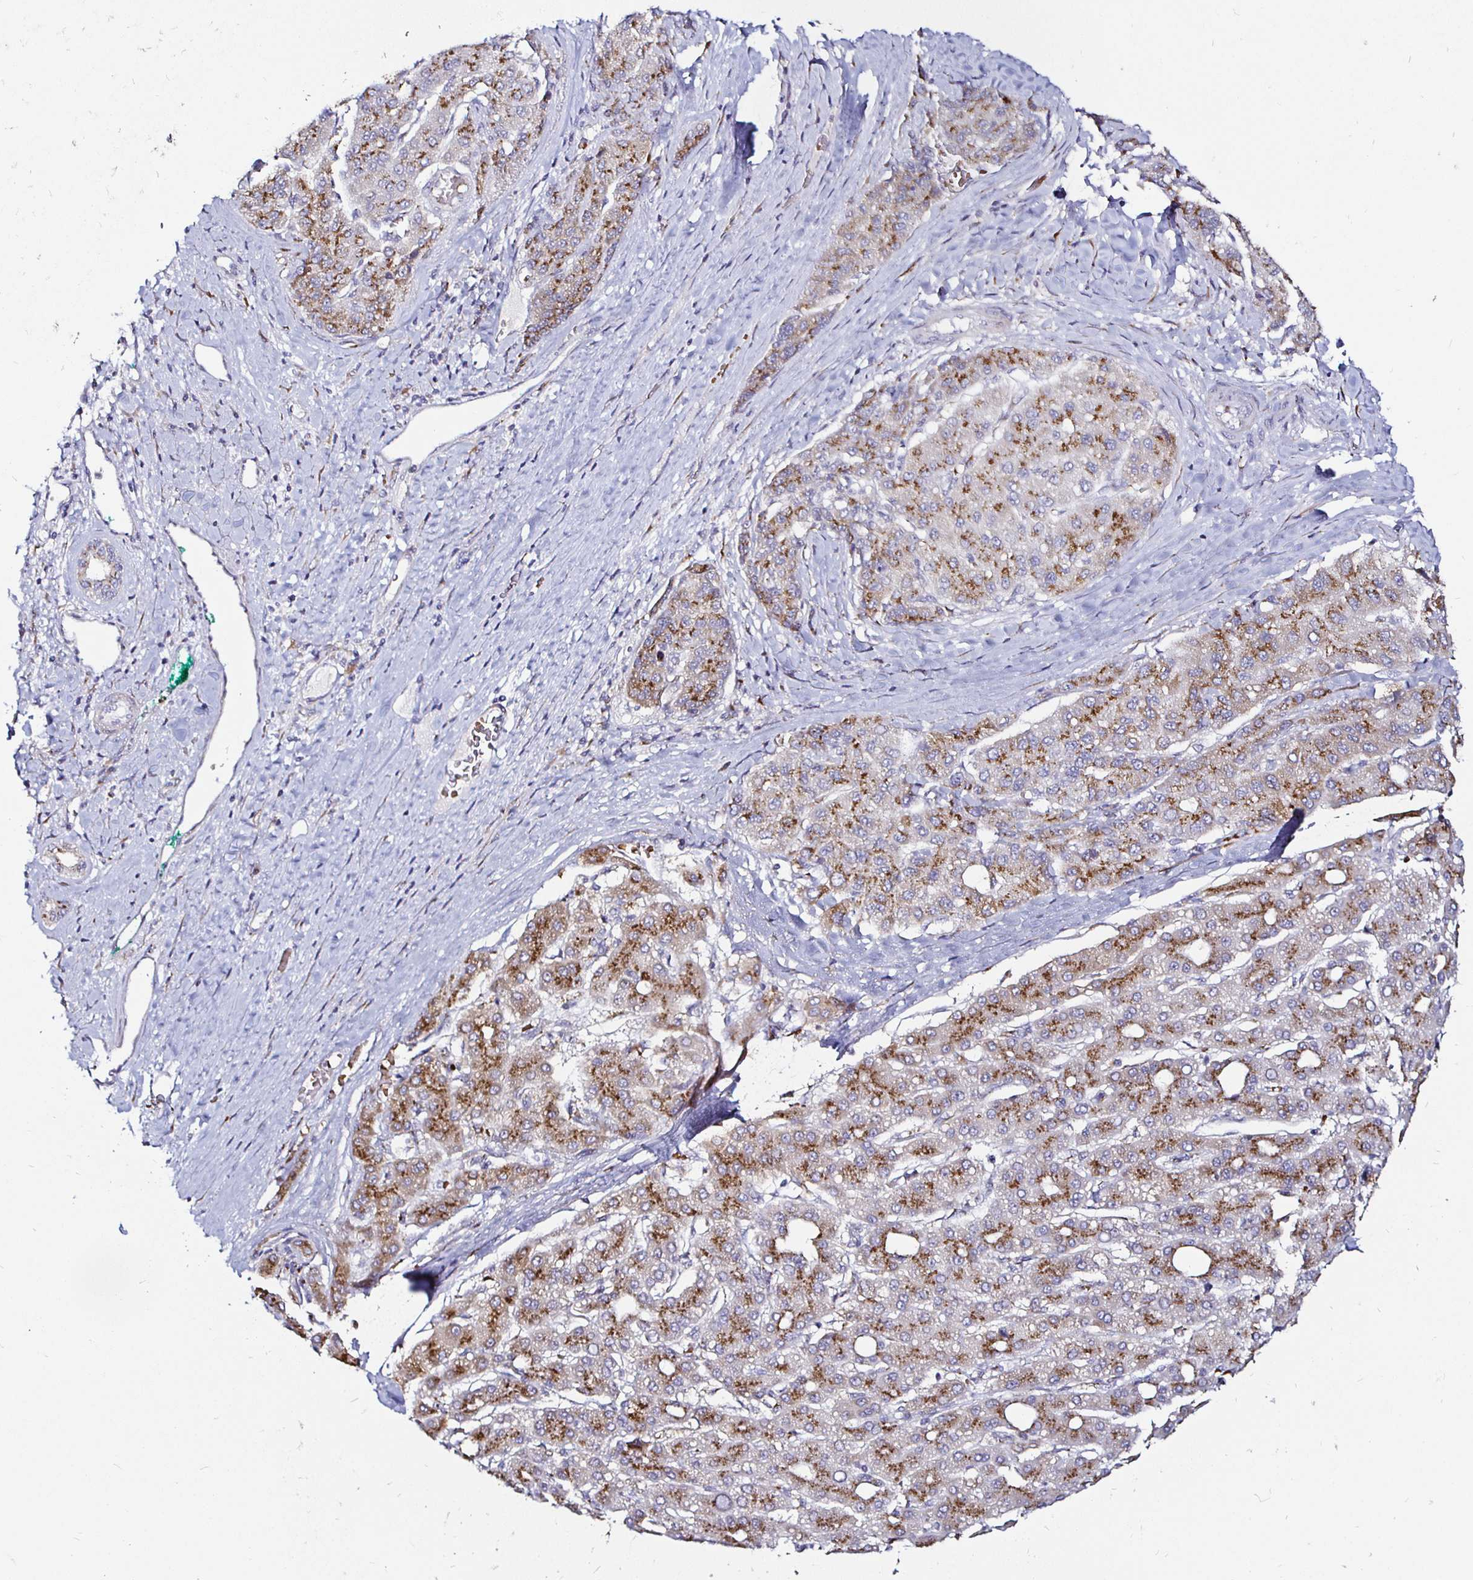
{"staining": {"intensity": "moderate", "quantity": "25%-75%", "location": "cytoplasmic/membranous"}, "tissue": "liver cancer", "cell_type": "Tumor cells", "image_type": "cancer", "snomed": [{"axis": "morphology", "description": "Carcinoma, Hepatocellular, NOS"}, {"axis": "topography", "description": "Liver"}], "caption": "Moderate cytoplasmic/membranous expression is appreciated in about 25%-75% of tumor cells in liver cancer (hepatocellular carcinoma).", "gene": "ATG3", "patient": {"sex": "male", "age": 65}}